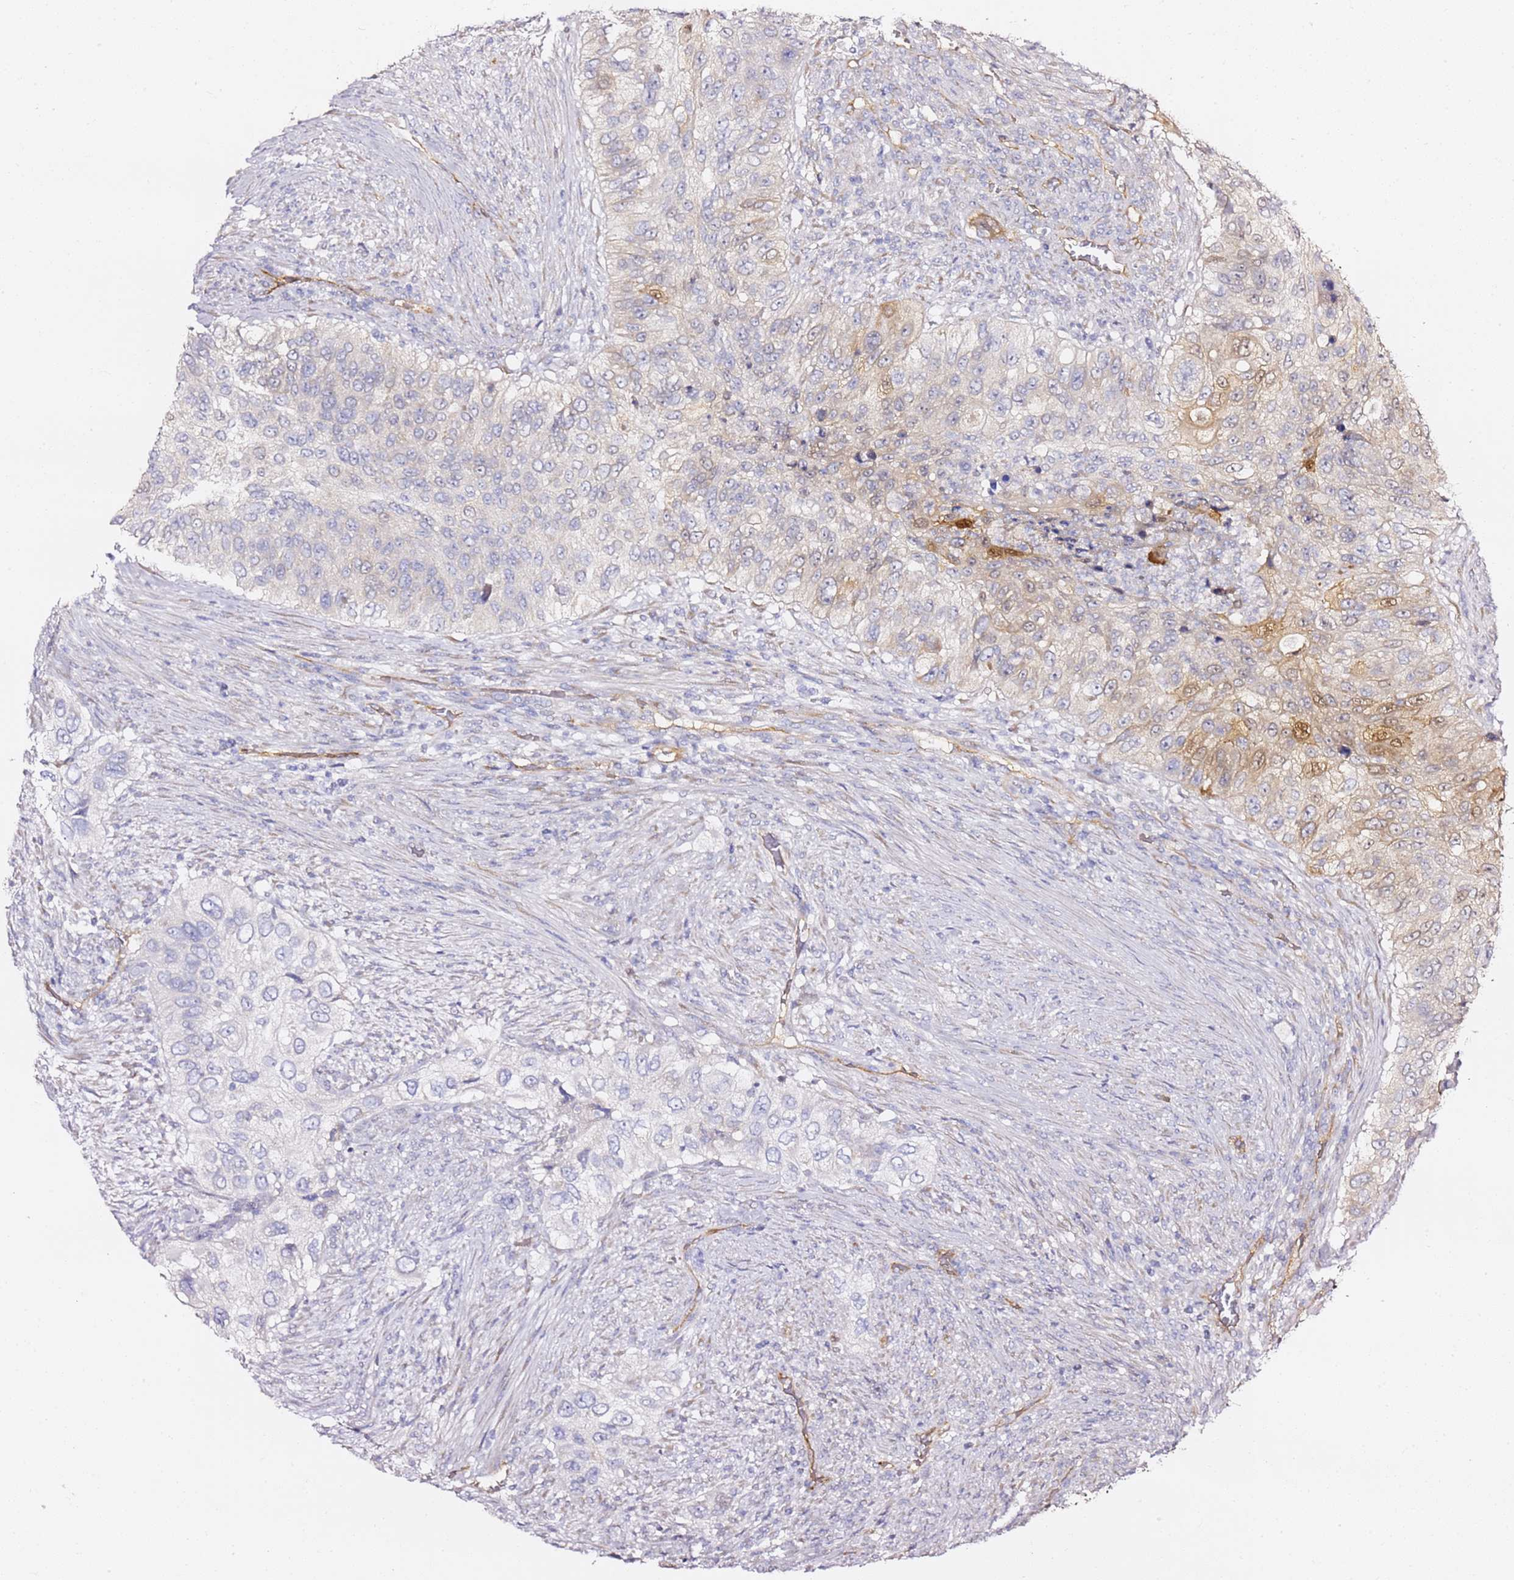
{"staining": {"intensity": "moderate", "quantity": "<25%", "location": "cytoplasmic/membranous,nuclear"}, "tissue": "urothelial cancer", "cell_type": "Tumor cells", "image_type": "cancer", "snomed": [{"axis": "morphology", "description": "Urothelial carcinoma, High grade"}, {"axis": "topography", "description": "Urinary bladder"}], "caption": "The immunohistochemical stain labels moderate cytoplasmic/membranous and nuclear staining in tumor cells of urothelial carcinoma (high-grade) tissue. (DAB (3,3'-diaminobenzidine) IHC with brightfield microscopy, high magnification).", "gene": "KIF7", "patient": {"sex": "female", "age": 60}}